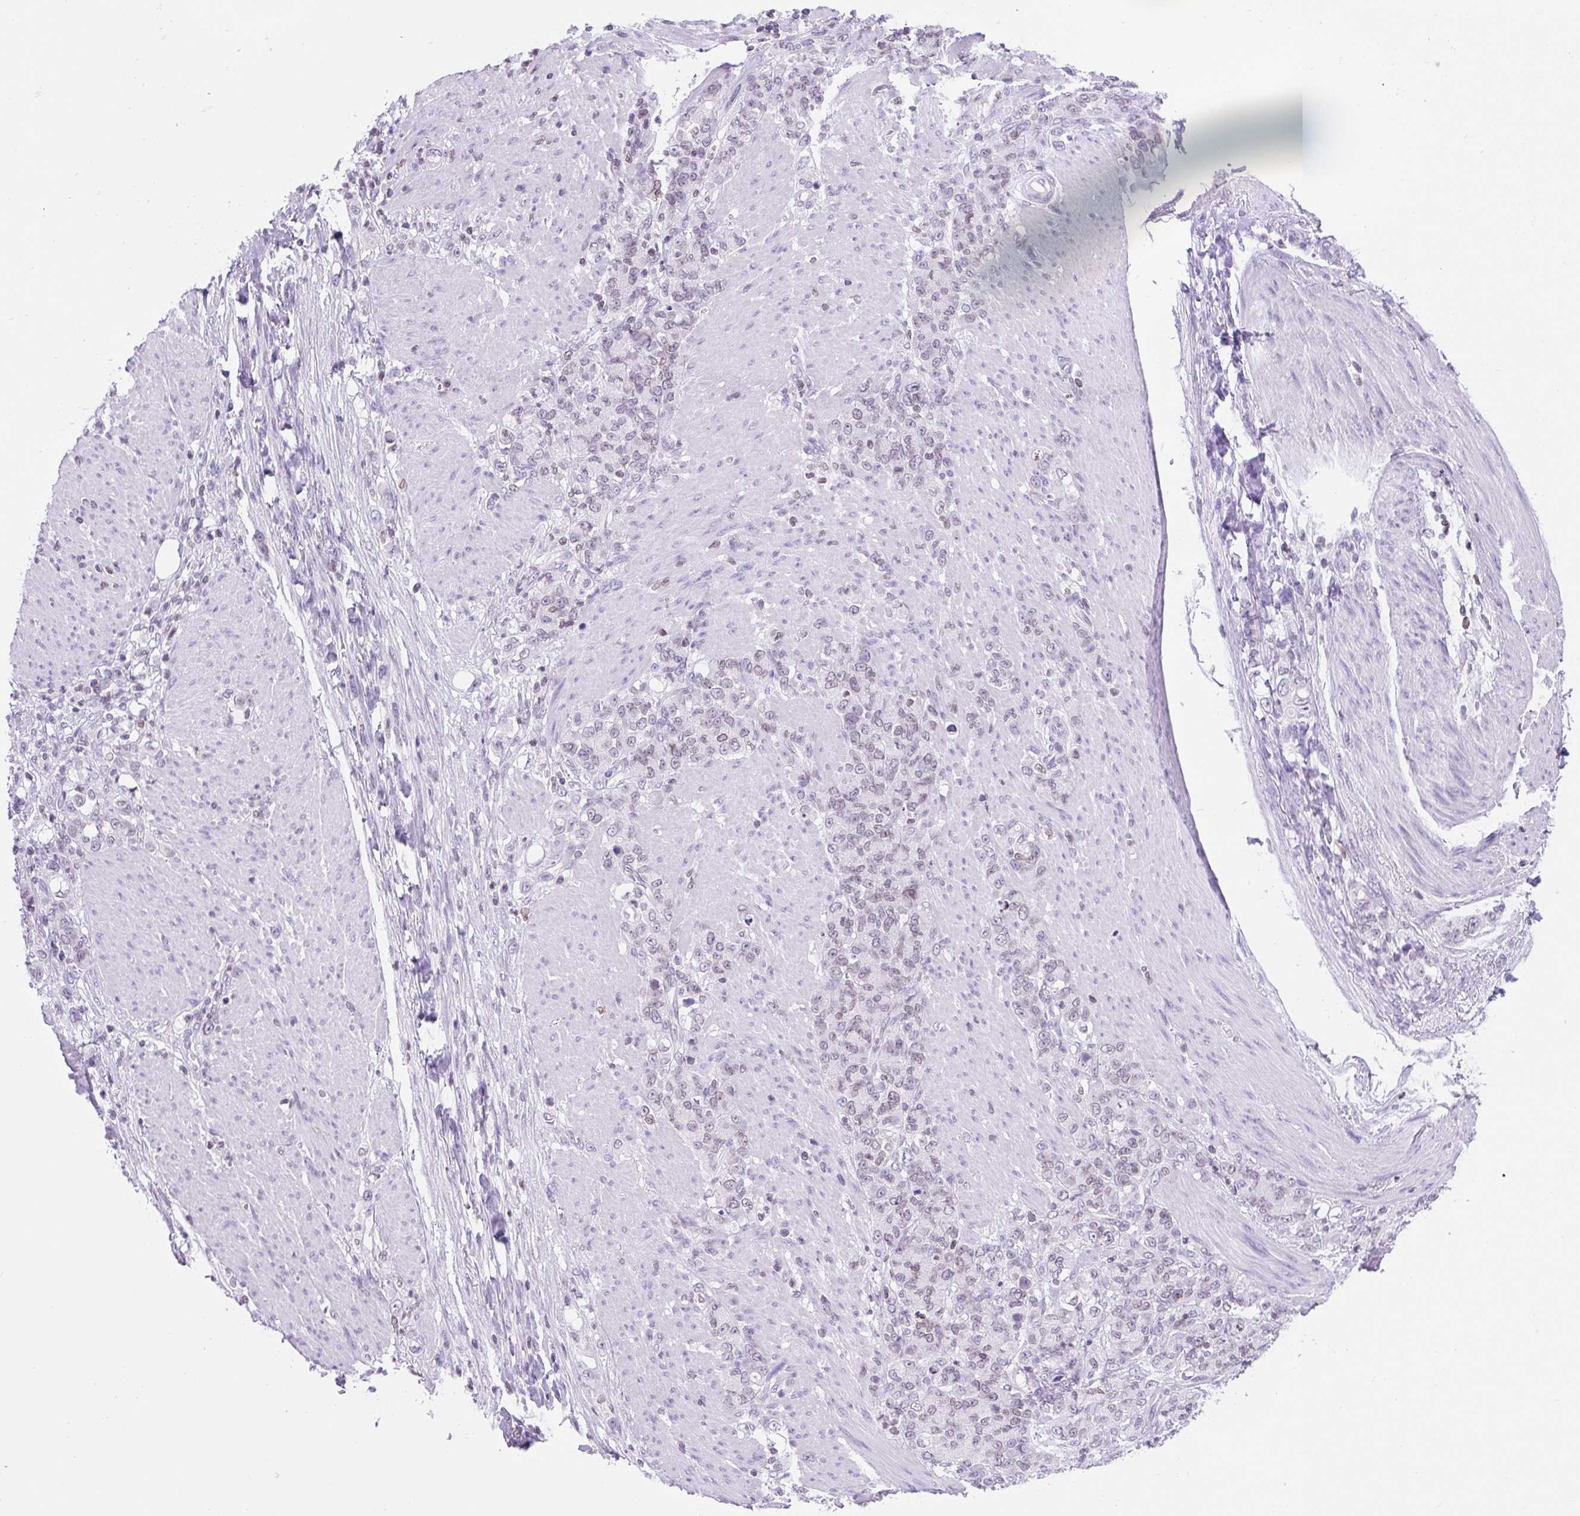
{"staining": {"intensity": "weak", "quantity": "25%-75%", "location": "nuclear"}, "tissue": "stomach cancer", "cell_type": "Tumor cells", "image_type": "cancer", "snomed": [{"axis": "morphology", "description": "Adenocarcinoma, NOS"}, {"axis": "topography", "description": "Stomach"}], "caption": "Human adenocarcinoma (stomach) stained with a brown dye reveals weak nuclear positive positivity in about 25%-75% of tumor cells.", "gene": "VPREB1", "patient": {"sex": "female", "age": 79}}